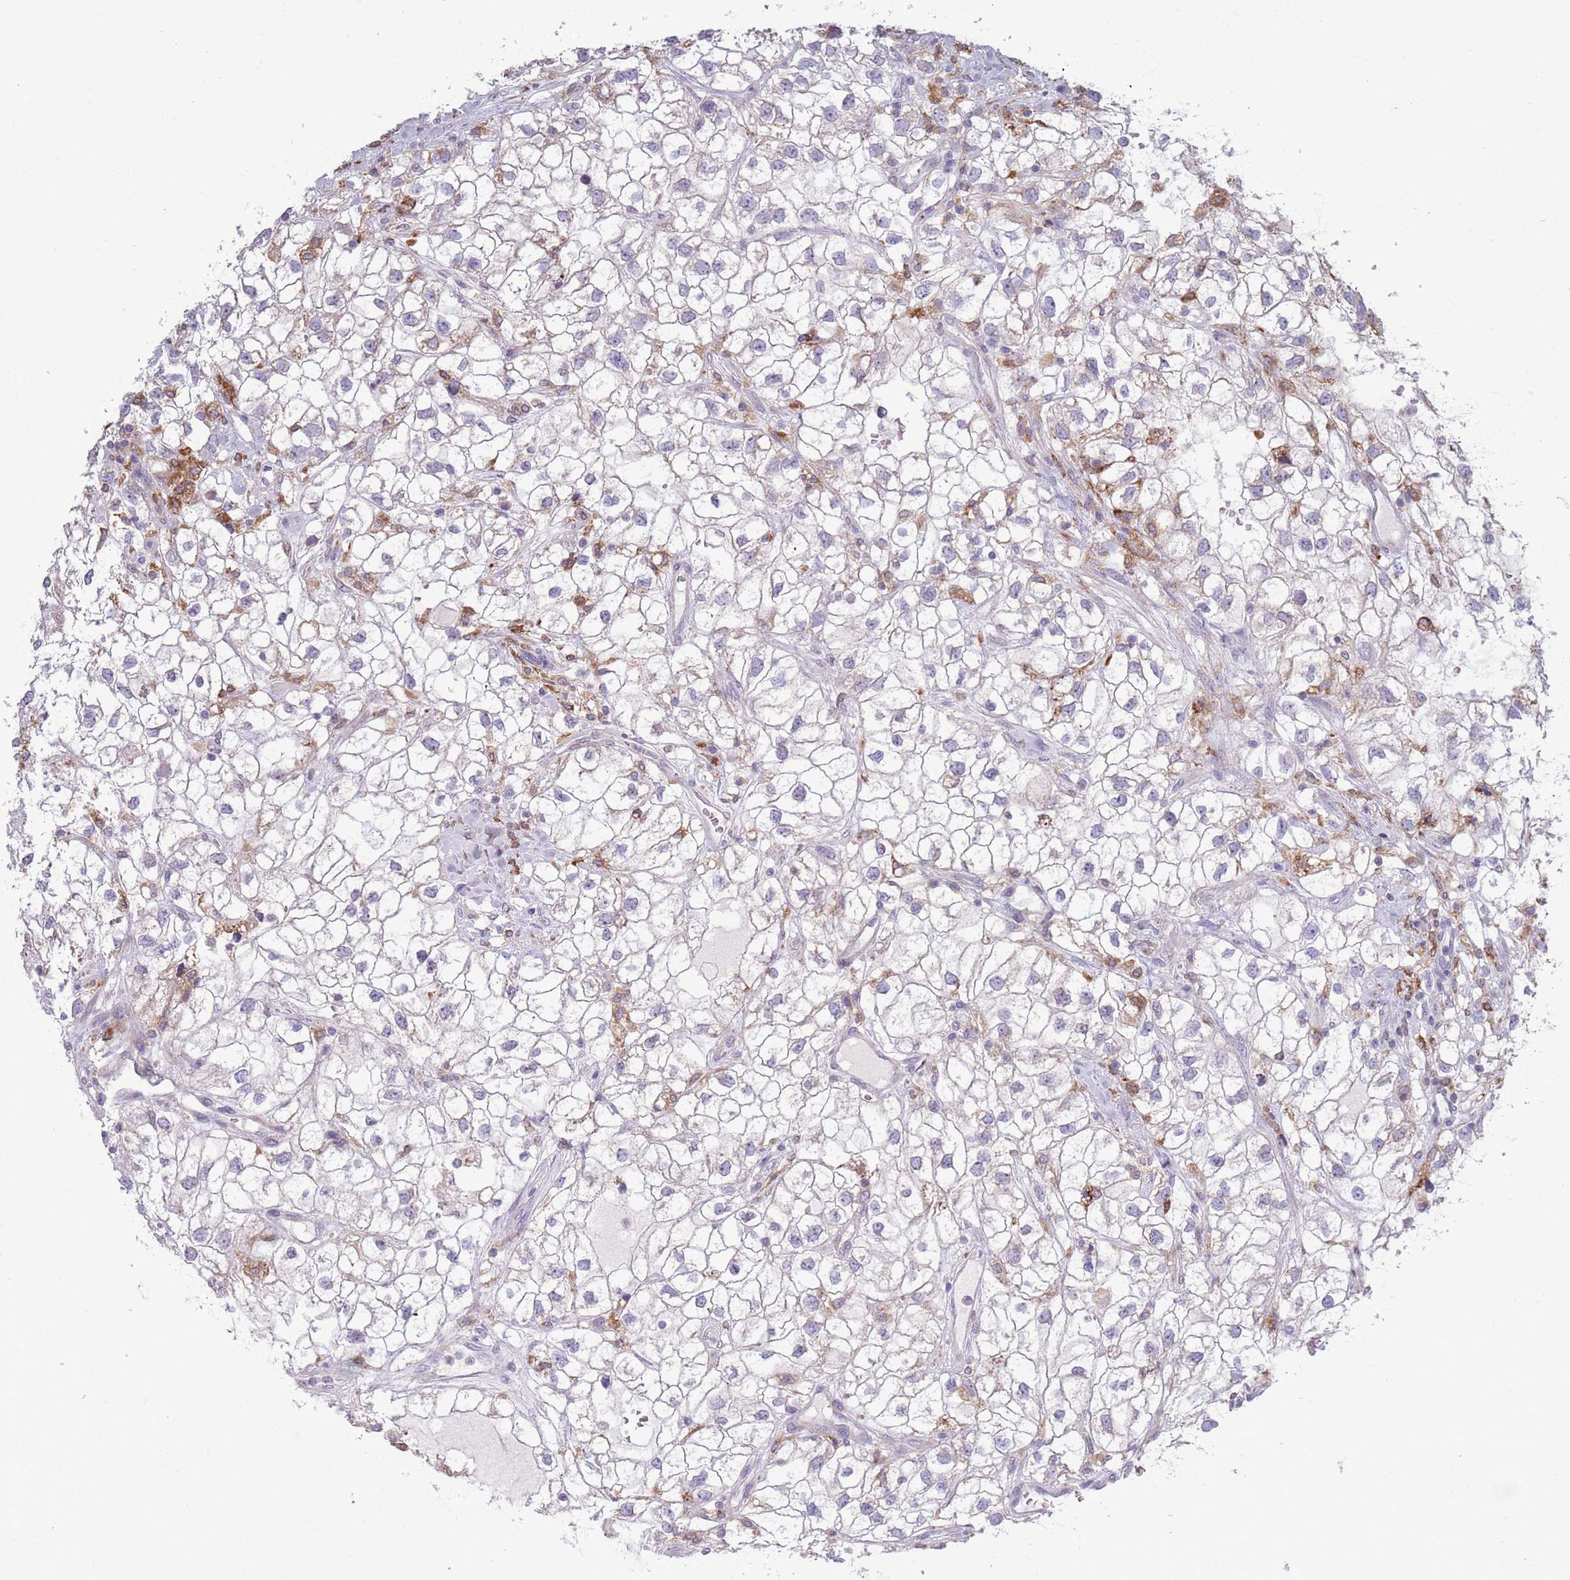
{"staining": {"intensity": "negative", "quantity": "none", "location": "none"}, "tissue": "renal cancer", "cell_type": "Tumor cells", "image_type": "cancer", "snomed": [{"axis": "morphology", "description": "Adenocarcinoma, NOS"}, {"axis": "topography", "description": "Kidney"}], "caption": "High magnification brightfield microscopy of renal adenocarcinoma stained with DAB (3,3'-diaminobenzidine) (brown) and counterstained with hematoxylin (blue): tumor cells show no significant expression.", "gene": "ACSBG1", "patient": {"sex": "male", "age": 59}}